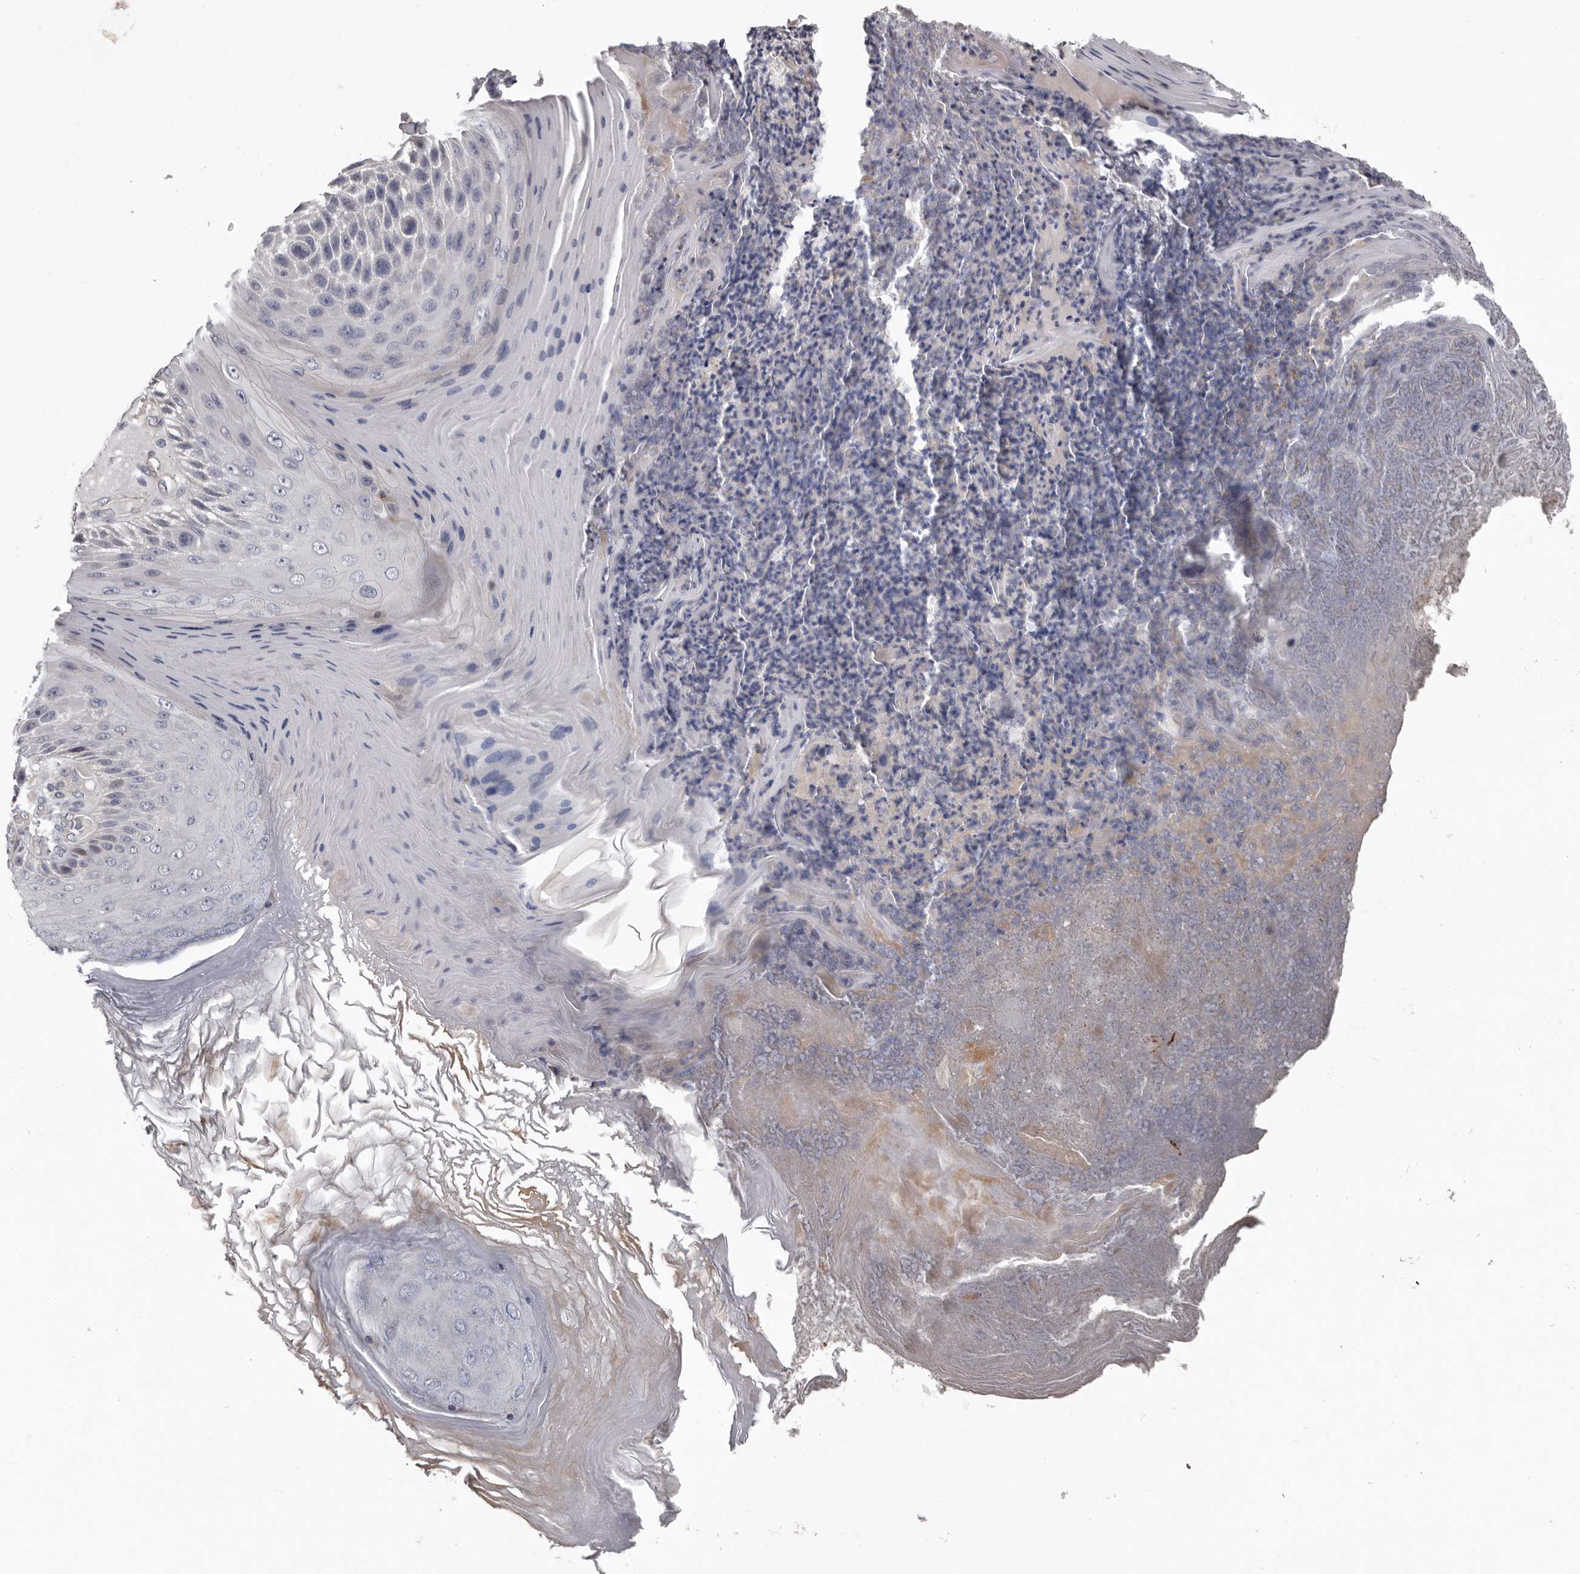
{"staining": {"intensity": "negative", "quantity": "none", "location": "none"}, "tissue": "skin cancer", "cell_type": "Tumor cells", "image_type": "cancer", "snomed": [{"axis": "morphology", "description": "Squamous cell carcinoma, NOS"}, {"axis": "topography", "description": "Skin"}], "caption": "Immunohistochemical staining of squamous cell carcinoma (skin) reveals no significant positivity in tumor cells.", "gene": "RNF217", "patient": {"sex": "female", "age": 88}}